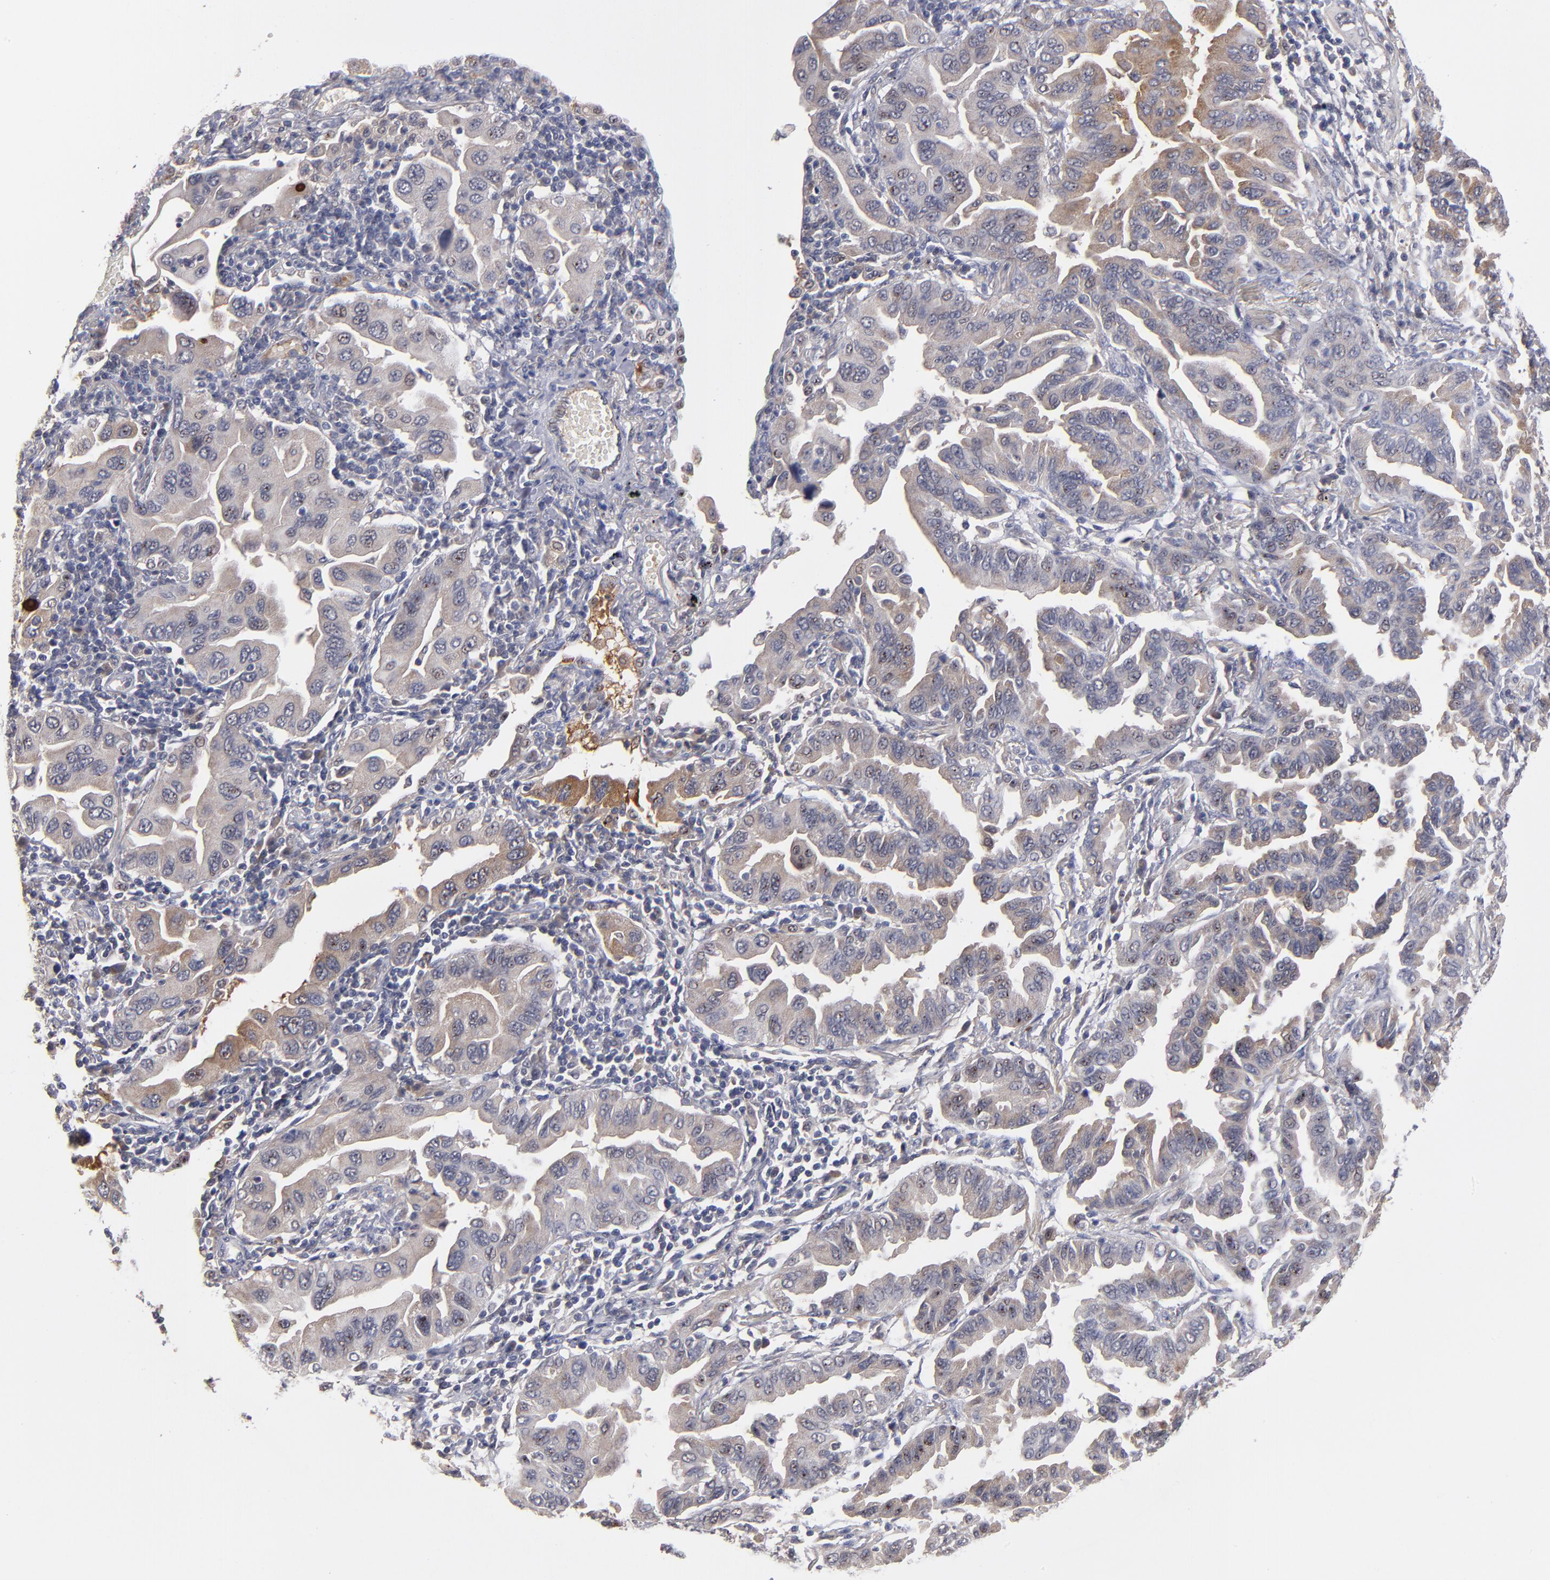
{"staining": {"intensity": "negative", "quantity": "none", "location": "none"}, "tissue": "lung cancer", "cell_type": "Tumor cells", "image_type": "cancer", "snomed": [{"axis": "morphology", "description": "Adenocarcinoma, NOS"}, {"axis": "topography", "description": "Lung"}], "caption": "Adenocarcinoma (lung) stained for a protein using IHC exhibits no staining tumor cells.", "gene": "EXD2", "patient": {"sex": "female", "age": 65}}